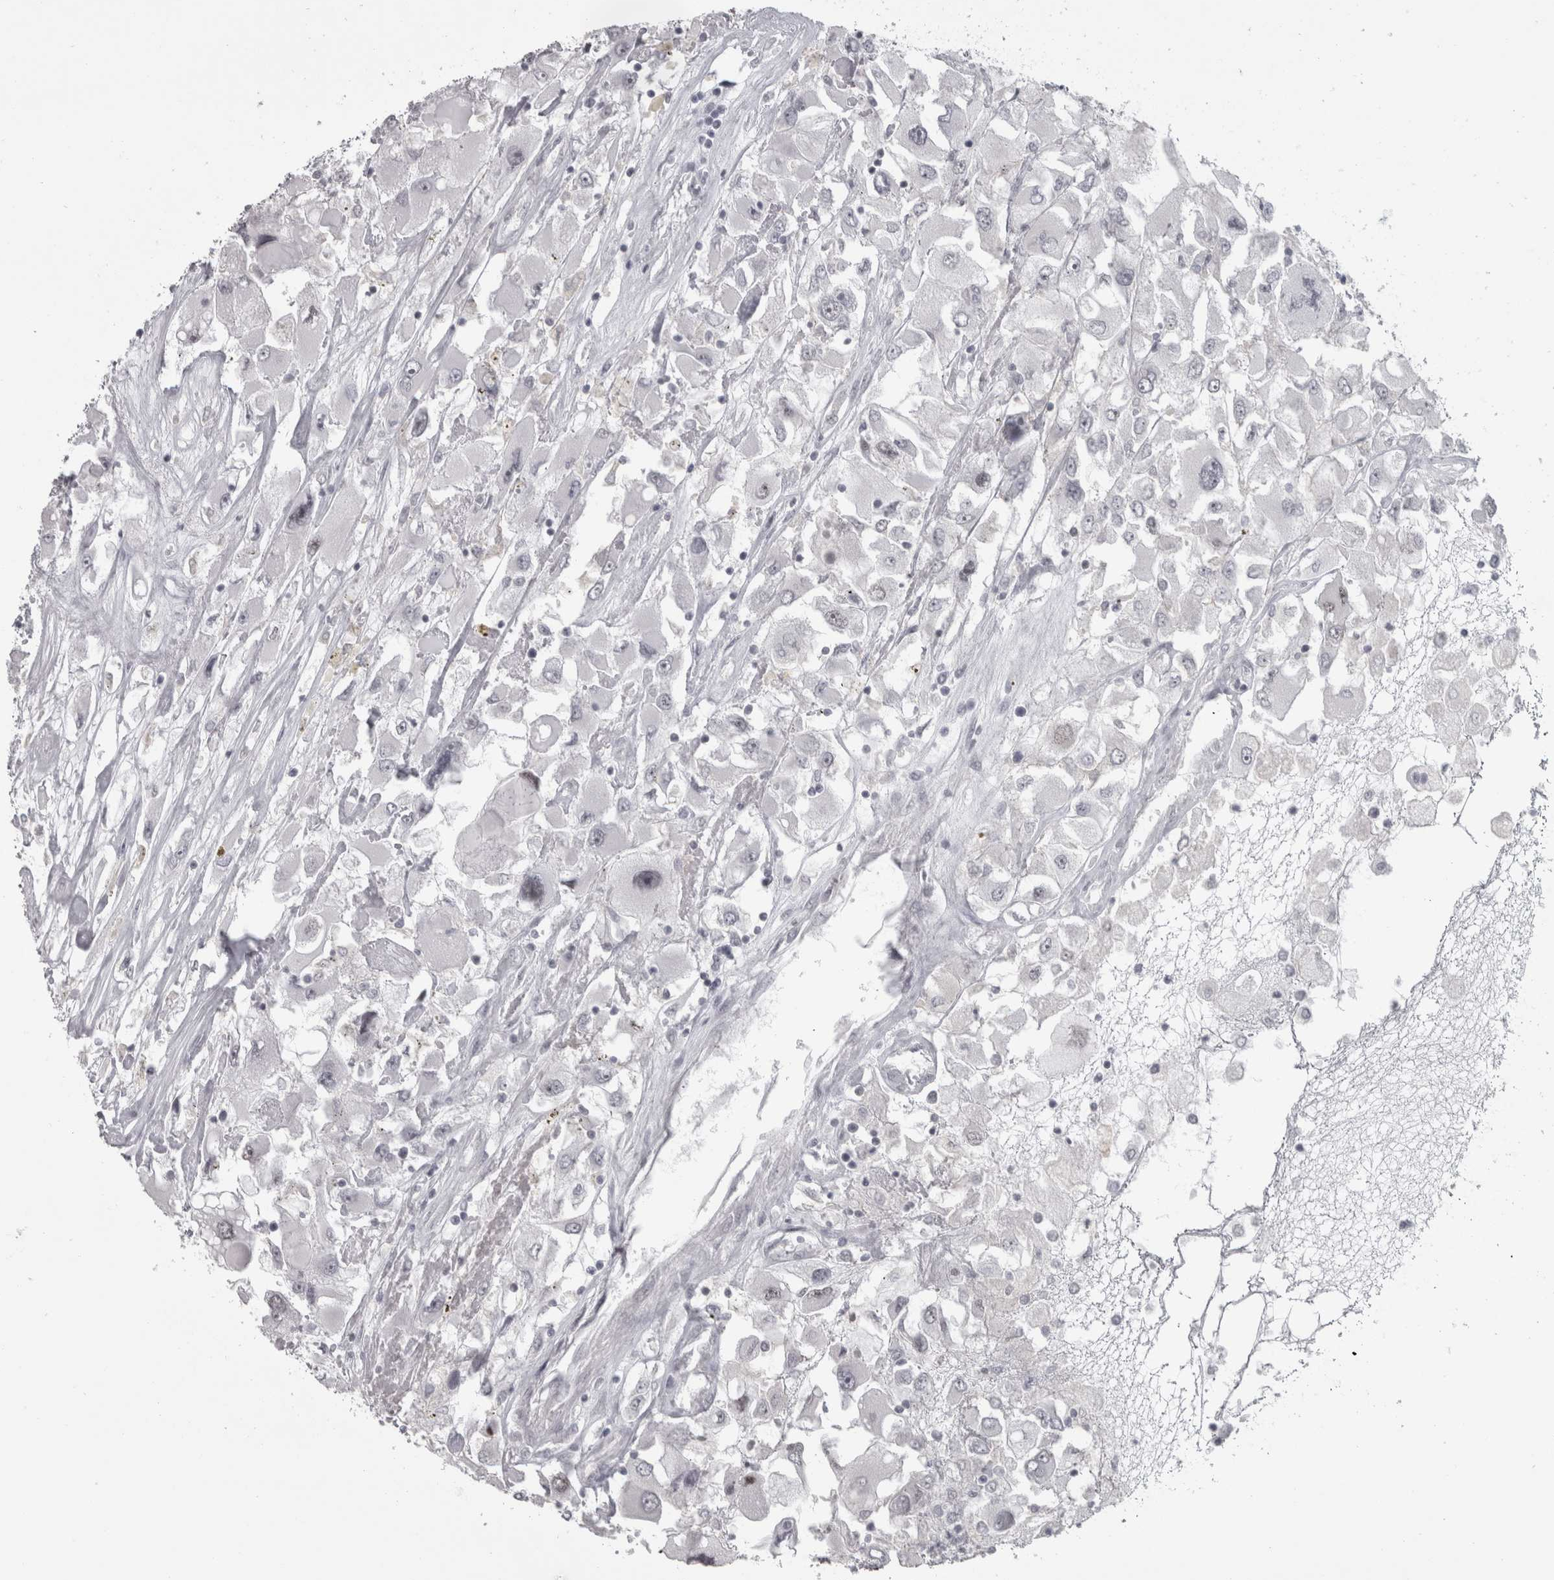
{"staining": {"intensity": "negative", "quantity": "none", "location": "none"}, "tissue": "renal cancer", "cell_type": "Tumor cells", "image_type": "cancer", "snomed": [{"axis": "morphology", "description": "Adenocarcinoma, NOS"}, {"axis": "topography", "description": "Kidney"}], "caption": "Tumor cells are negative for protein expression in human adenocarcinoma (renal). (Stains: DAB immunohistochemistry (IHC) with hematoxylin counter stain, Microscopy: brightfield microscopy at high magnification).", "gene": "PPP1R12B", "patient": {"sex": "female", "age": 52}}